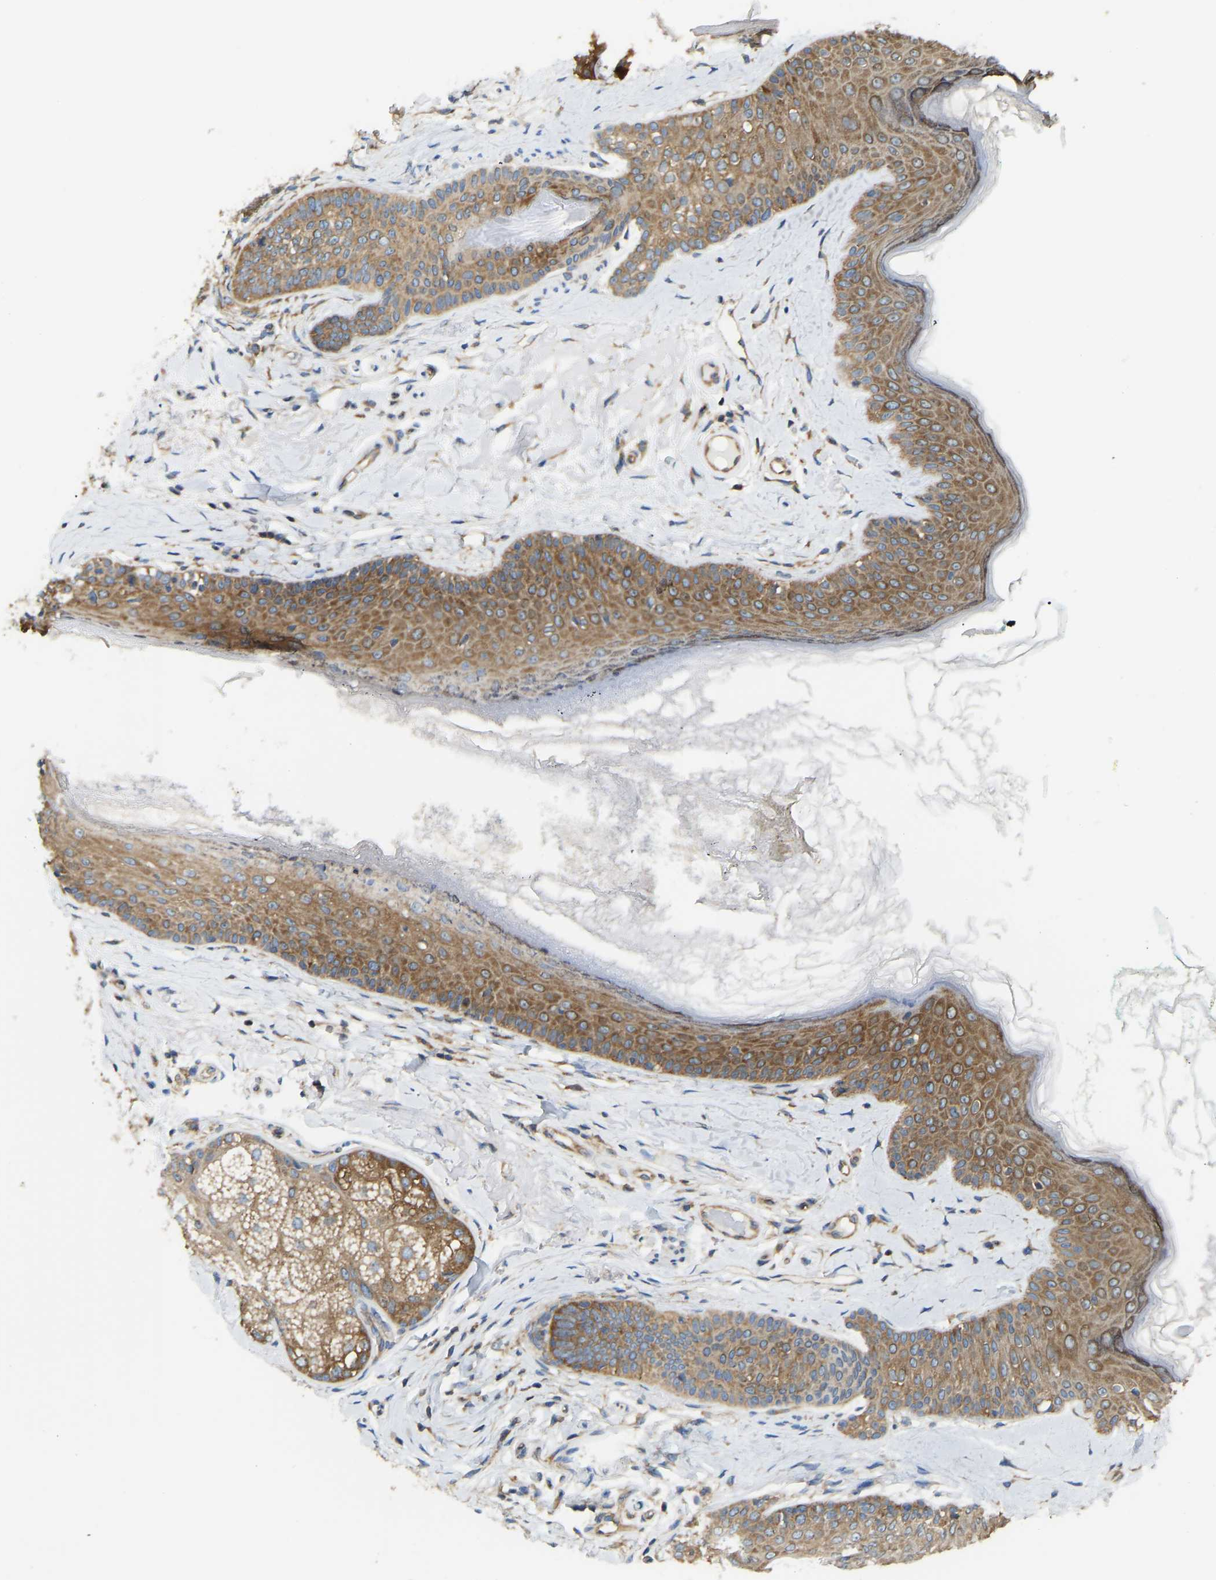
{"staining": {"intensity": "moderate", "quantity": ">75%", "location": "cytoplasmic/membranous"}, "tissue": "oral mucosa", "cell_type": "Squamous epithelial cells", "image_type": "normal", "snomed": [{"axis": "morphology", "description": "Normal tissue, NOS"}, {"axis": "topography", "description": "Skin"}, {"axis": "topography", "description": "Oral tissue"}], "caption": "A medium amount of moderate cytoplasmic/membranous staining is identified in about >75% of squamous epithelial cells in benign oral mucosa. (DAB (3,3'-diaminobenzidine) = brown stain, brightfield microscopy at high magnification).", "gene": "RPS6KB2", "patient": {"sex": "male", "age": 84}}